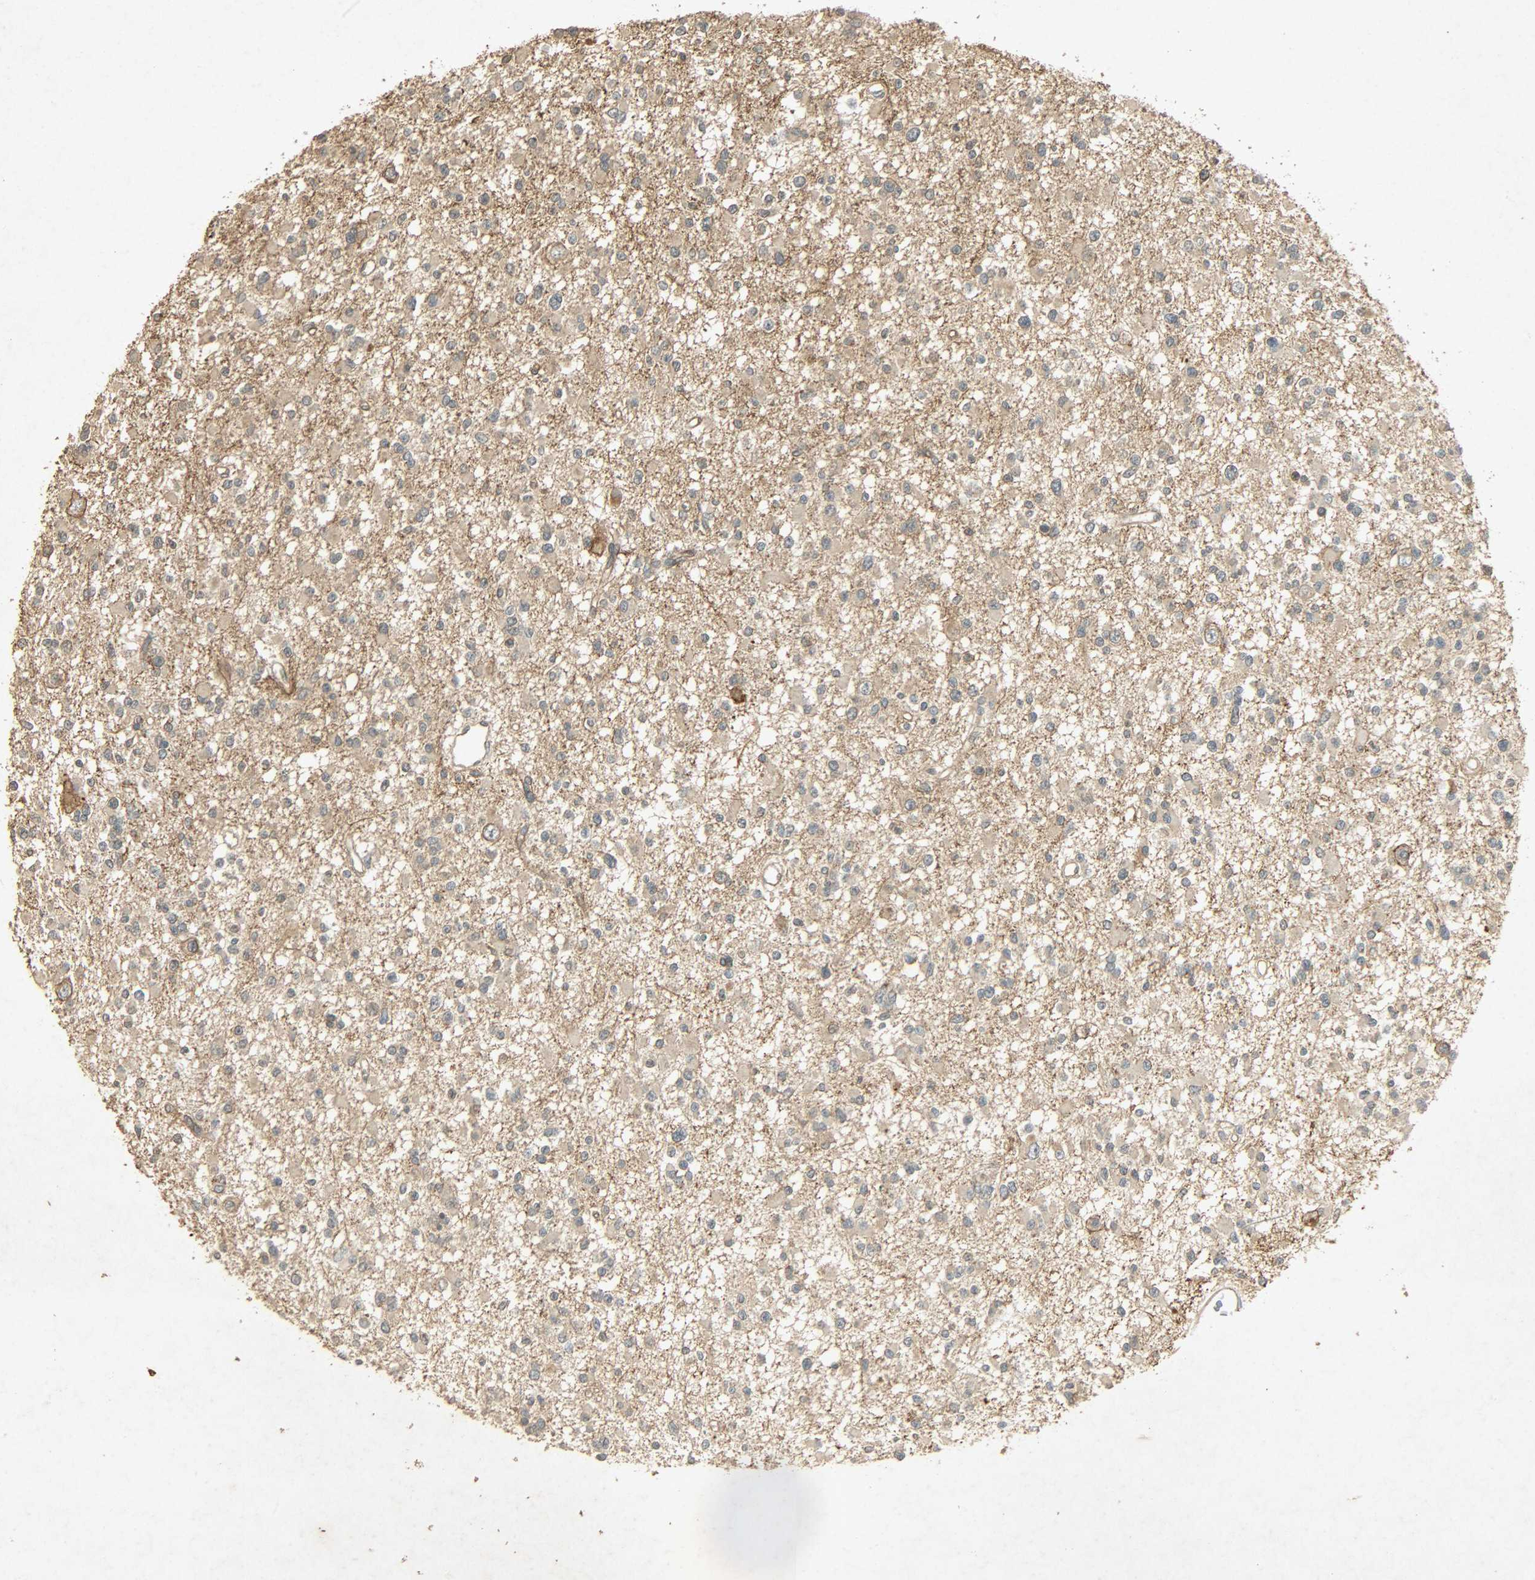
{"staining": {"intensity": "moderate", "quantity": ">75%", "location": "cytoplasmic/membranous"}, "tissue": "glioma", "cell_type": "Tumor cells", "image_type": "cancer", "snomed": [{"axis": "morphology", "description": "Glioma, malignant, Low grade"}, {"axis": "topography", "description": "Brain"}], "caption": "DAB immunohistochemical staining of glioma exhibits moderate cytoplasmic/membranous protein staining in approximately >75% of tumor cells.", "gene": "ATP2B1", "patient": {"sex": "female", "age": 22}}